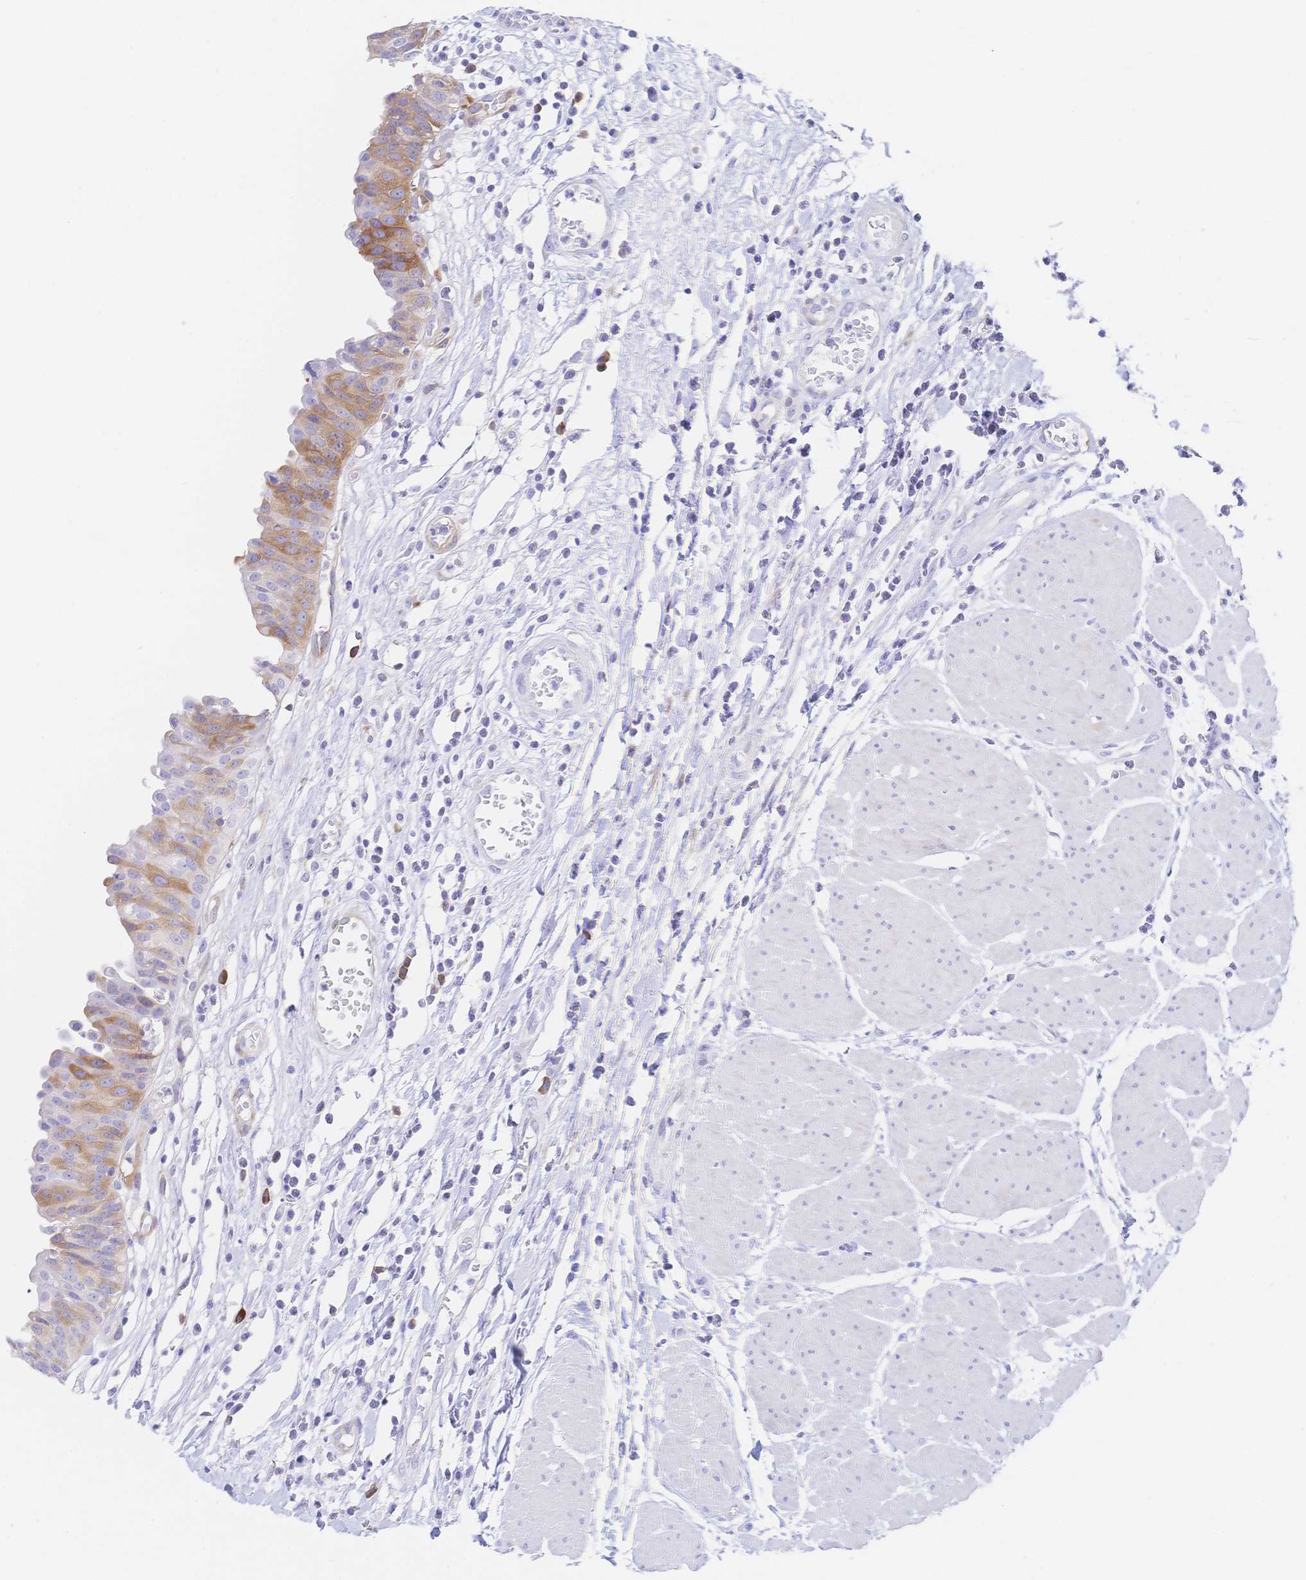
{"staining": {"intensity": "moderate", "quantity": ">75%", "location": "cytoplasmic/membranous"}, "tissue": "urinary bladder", "cell_type": "Urothelial cells", "image_type": "normal", "snomed": [{"axis": "morphology", "description": "Normal tissue, NOS"}, {"axis": "topography", "description": "Urinary bladder"}], "caption": "Immunohistochemistry (IHC) image of normal human urinary bladder stained for a protein (brown), which shows medium levels of moderate cytoplasmic/membranous staining in approximately >75% of urothelial cells.", "gene": "RRM1", "patient": {"sex": "male", "age": 64}}